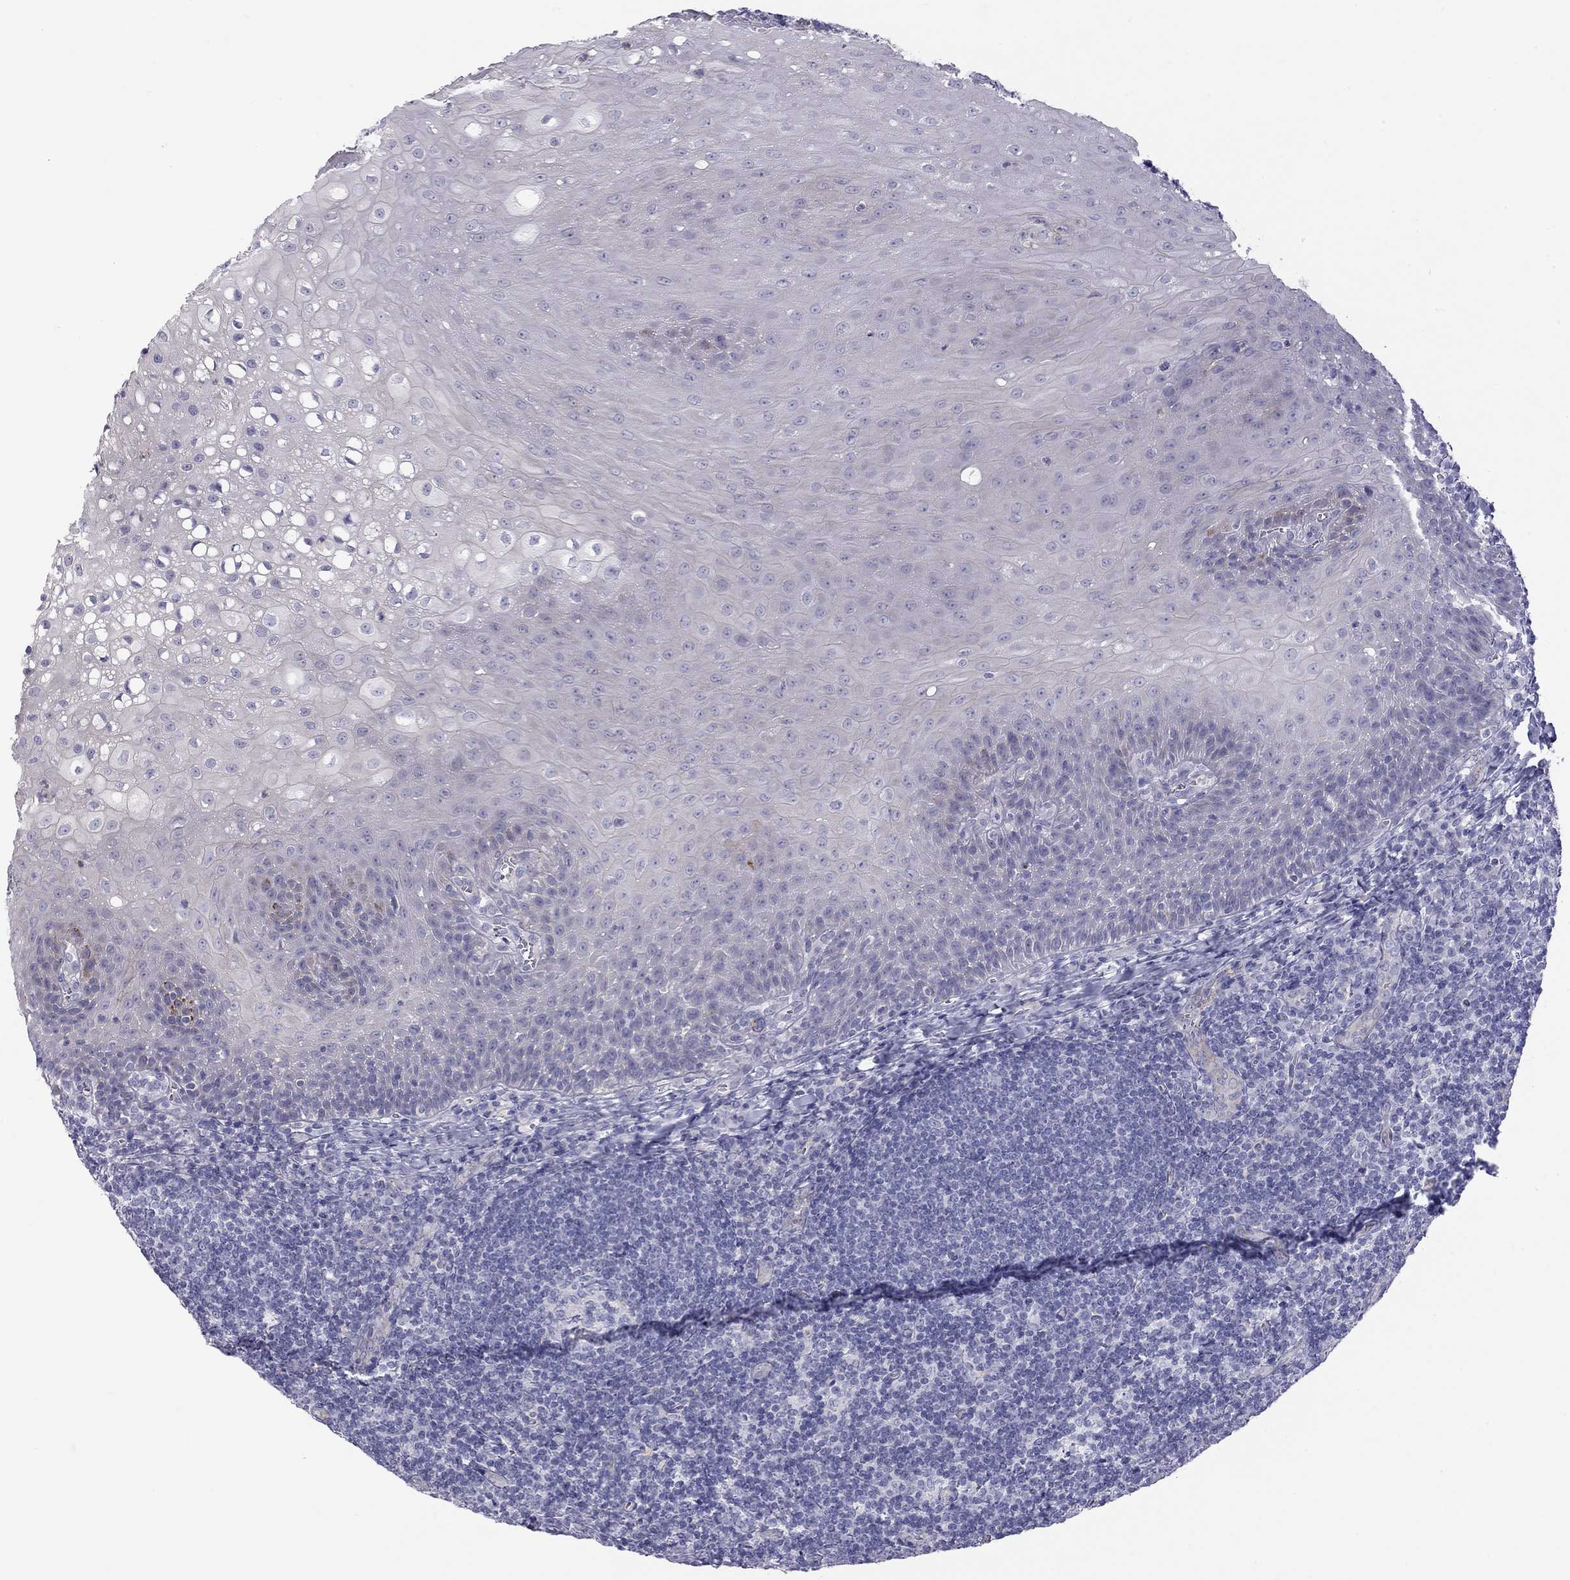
{"staining": {"intensity": "negative", "quantity": "none", "location": "none"}, "tissue": "tonsil", "cell_type": "Germinal center cells", "image_type": "normal", "snomed": [{"axis": "morphology", "description": "Normal tissue, NOS"}, {"axis": "topography", "description": "Tonsil"}], "caption": "Tonsil stained for a protein using IHC shows no staining germinal center cells.", "gene": "TDRD6", "patient": {"sex": "male", "age": 33}}